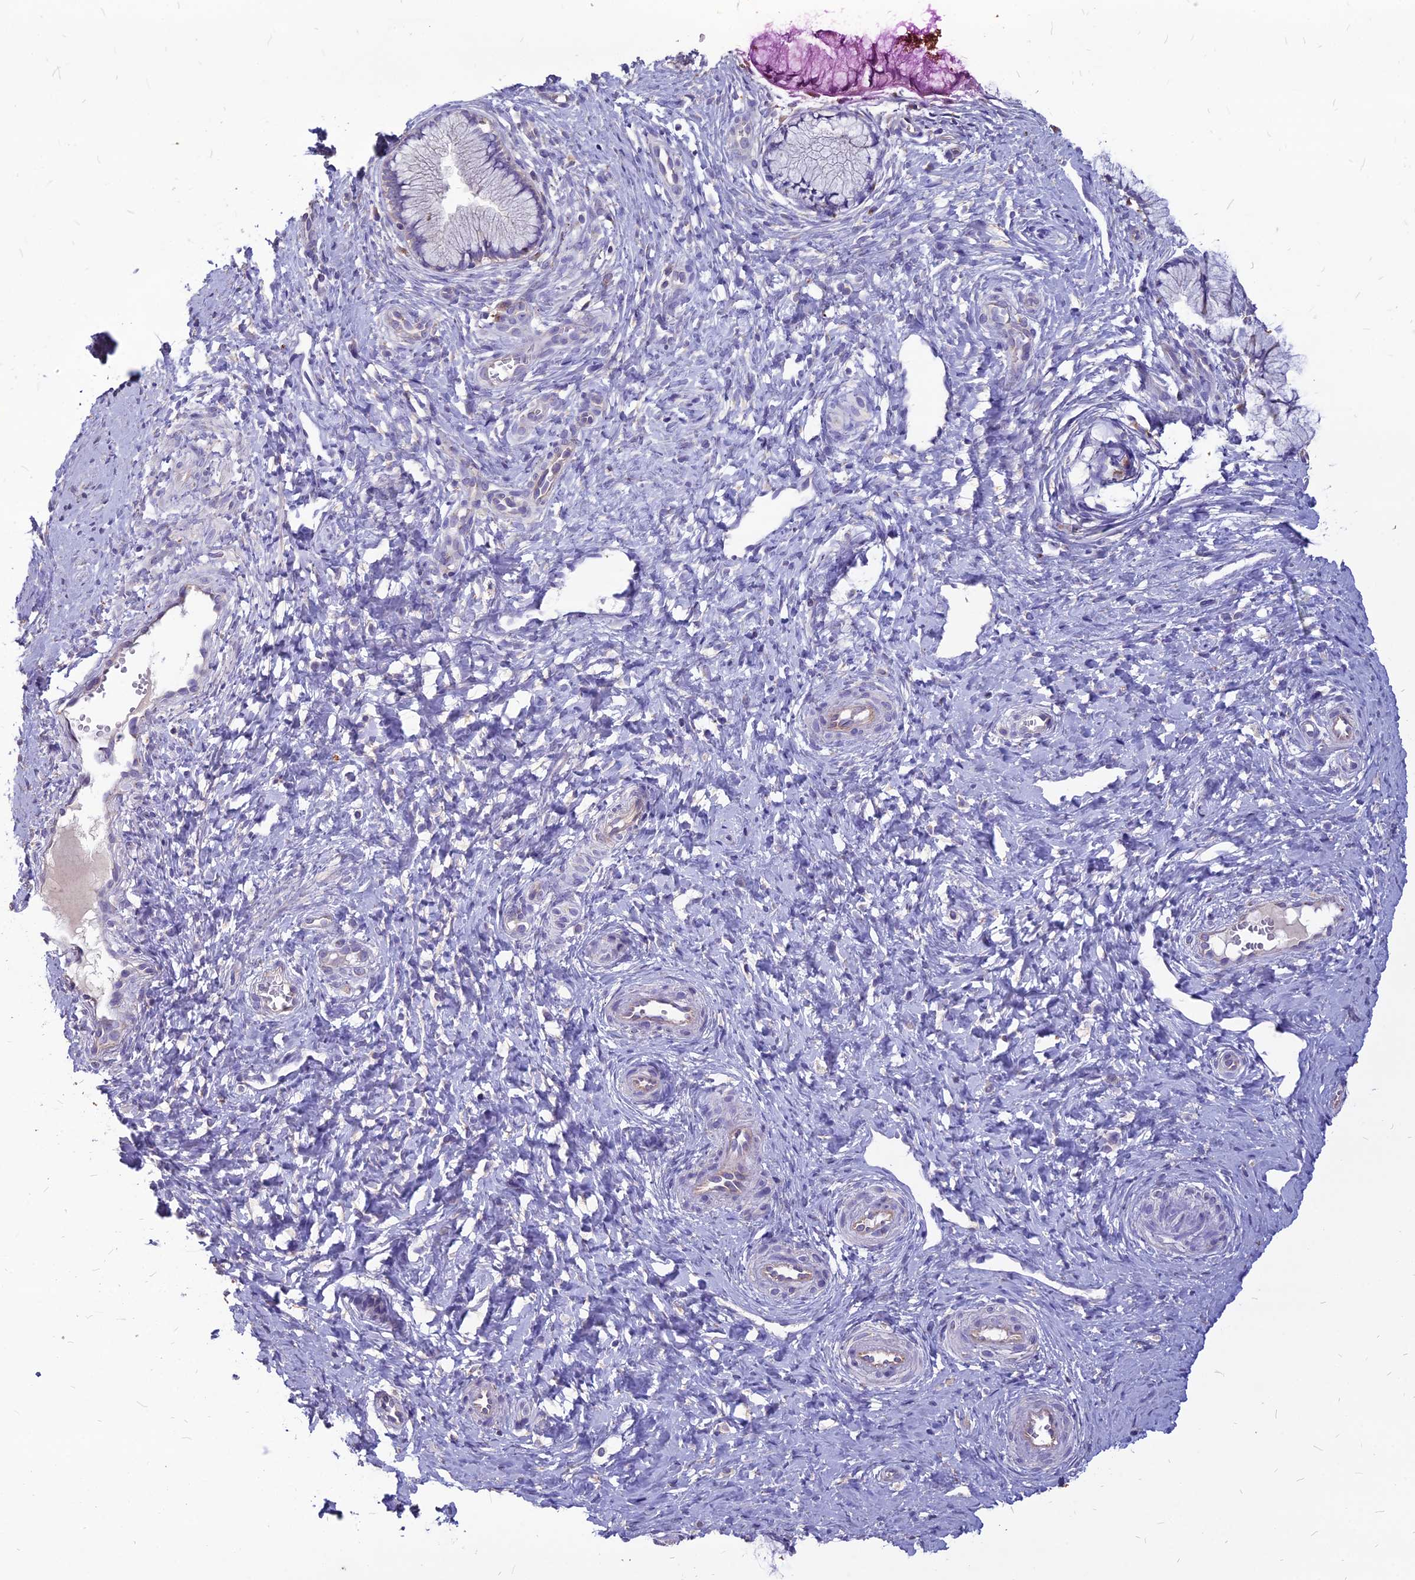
{"staining": {"intensity": "negative", "quantity": "none", "location": "none"}, "tissue": "cervix", "cell_type": "Glandular cells", "image_type": "normal", "snomed": [{"axis": "morphology", "description": "Normal tissue, NOS"}, {"axis": "topography", "description": "Cervix"}], "caption": "Normal cervix was stained to show a protein in brown. There is no significant expression in glandular cells. The staining was performed using DAB (3,3'-diaminobenzidine) to visualize the protein expression in brown, while the nuclei were stained in blue with hematoxylin (Magnification: 20x).", "gene": "PCED1B", "patient": {"sex": "female", "age": 36}}